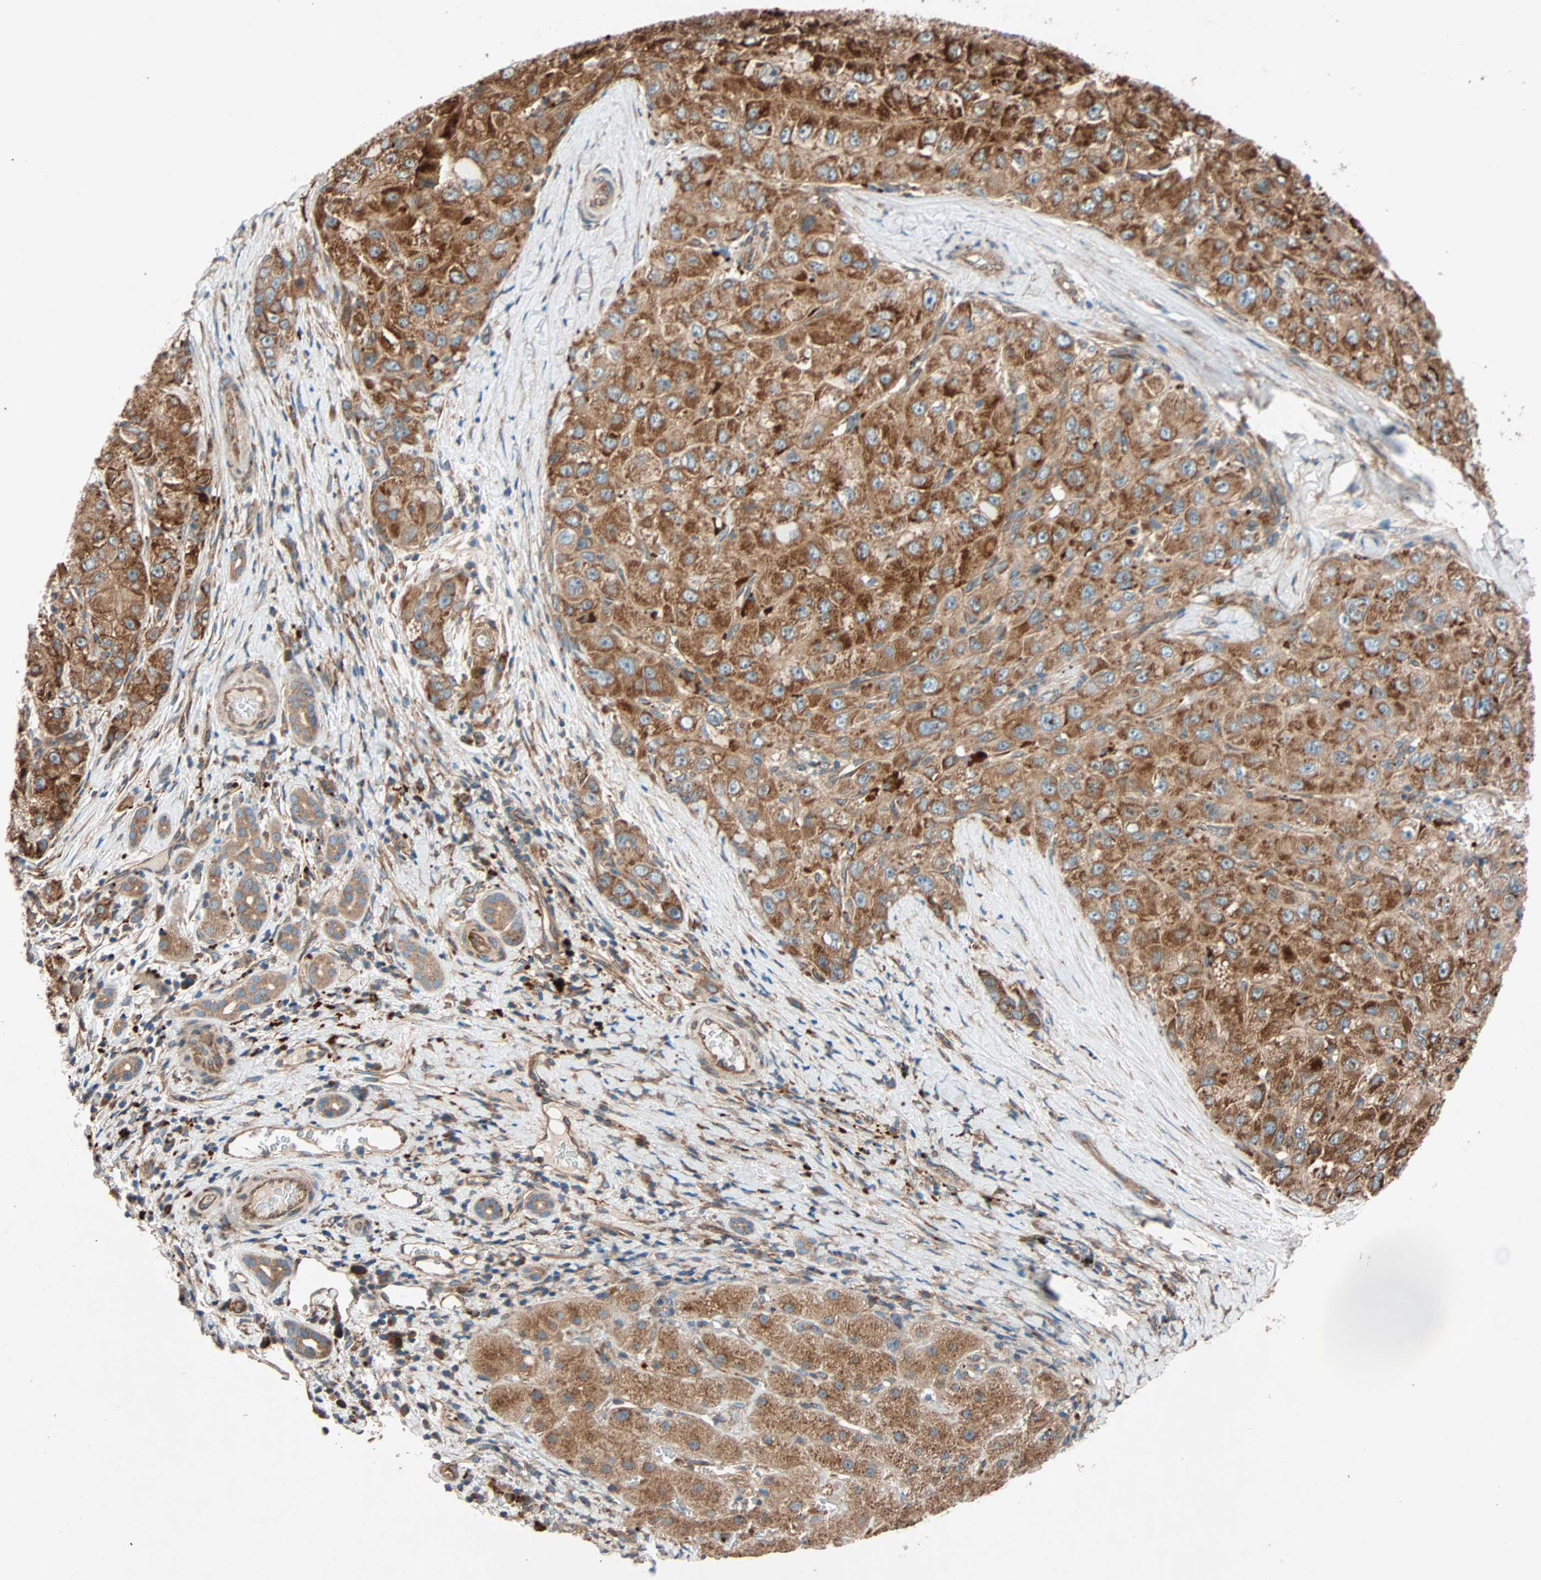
{"staining": {"intensity": "strong", "quantity": ">75%", "location": "cytoplasmic/membranous"}, "tissue": "liver cancer", "cell_type": "Tumor cells", "image_type": "cancer", "snomed": [{"axis": "morphology", "description": "Carcinoma, Hepatocellular, NOS"}, {"axis": "topography", "description": "Liver"}], "caption": "A high-resolution image shows IHC staining of liver cancer, which exhibits strong cytoplasmic/membranous expression in approximately >75% of tumor cells.", "gene": "PHYH", "patient": {"sex": "male", "age": 80}}